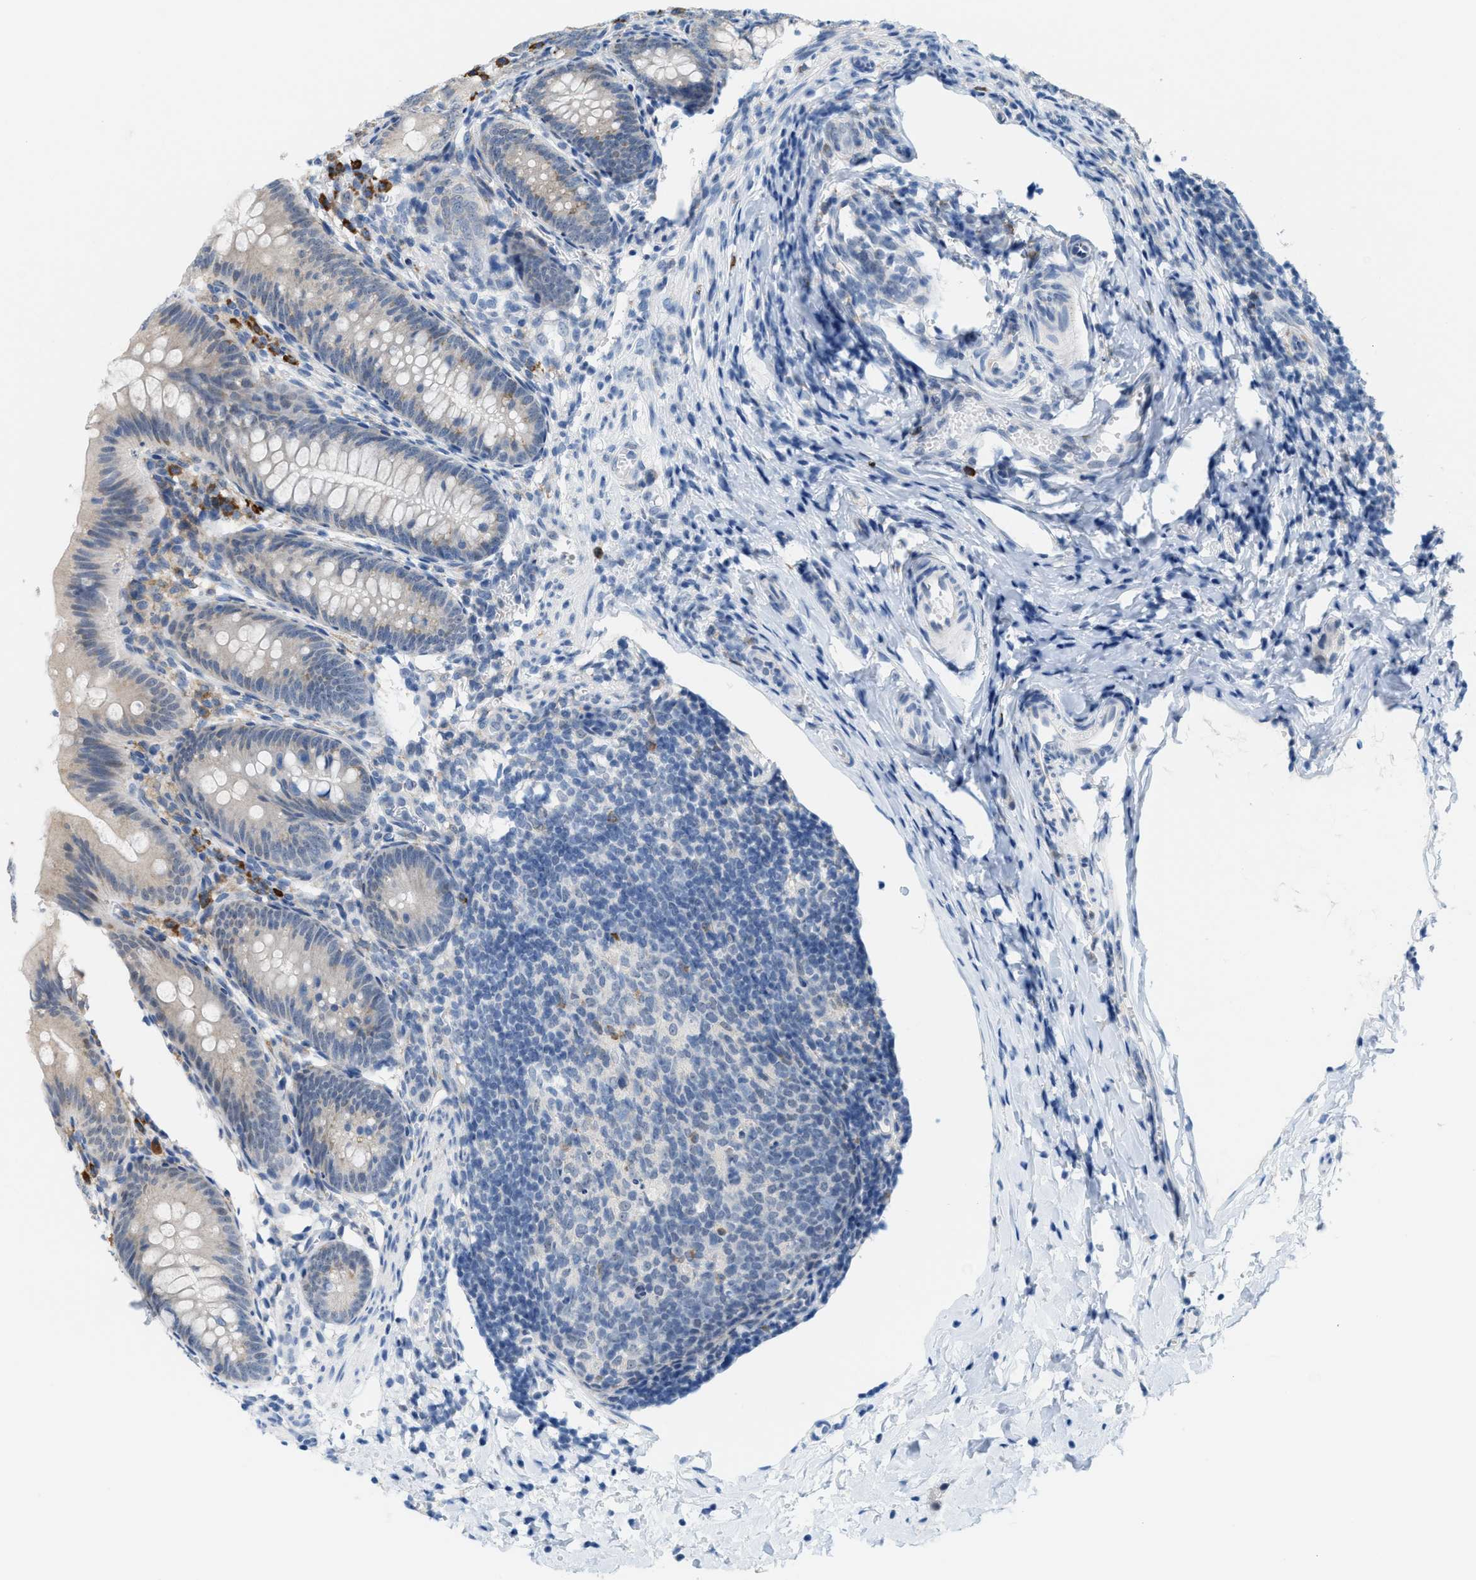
{"staining": {"intensity": "weak", "quantity": "<25%", "location": "cytoplasmic/membranous"}, "tissue": "appendix", "cell_type": "Glandular cells", "image_type": "normal", "snomed": [{"axis": "morphology", "description": "Normal tissue, NOS"}, {"axis": "topography", "description": "Appendix"}], "caption": "DAB immunohistochemical staining of benign human appendix displays no significant expression in glandular cells. (DAB IHC with hematoxylin counter stain).", "gene": "KIFC3", "patient": {"sex": "male", "age": 1}}